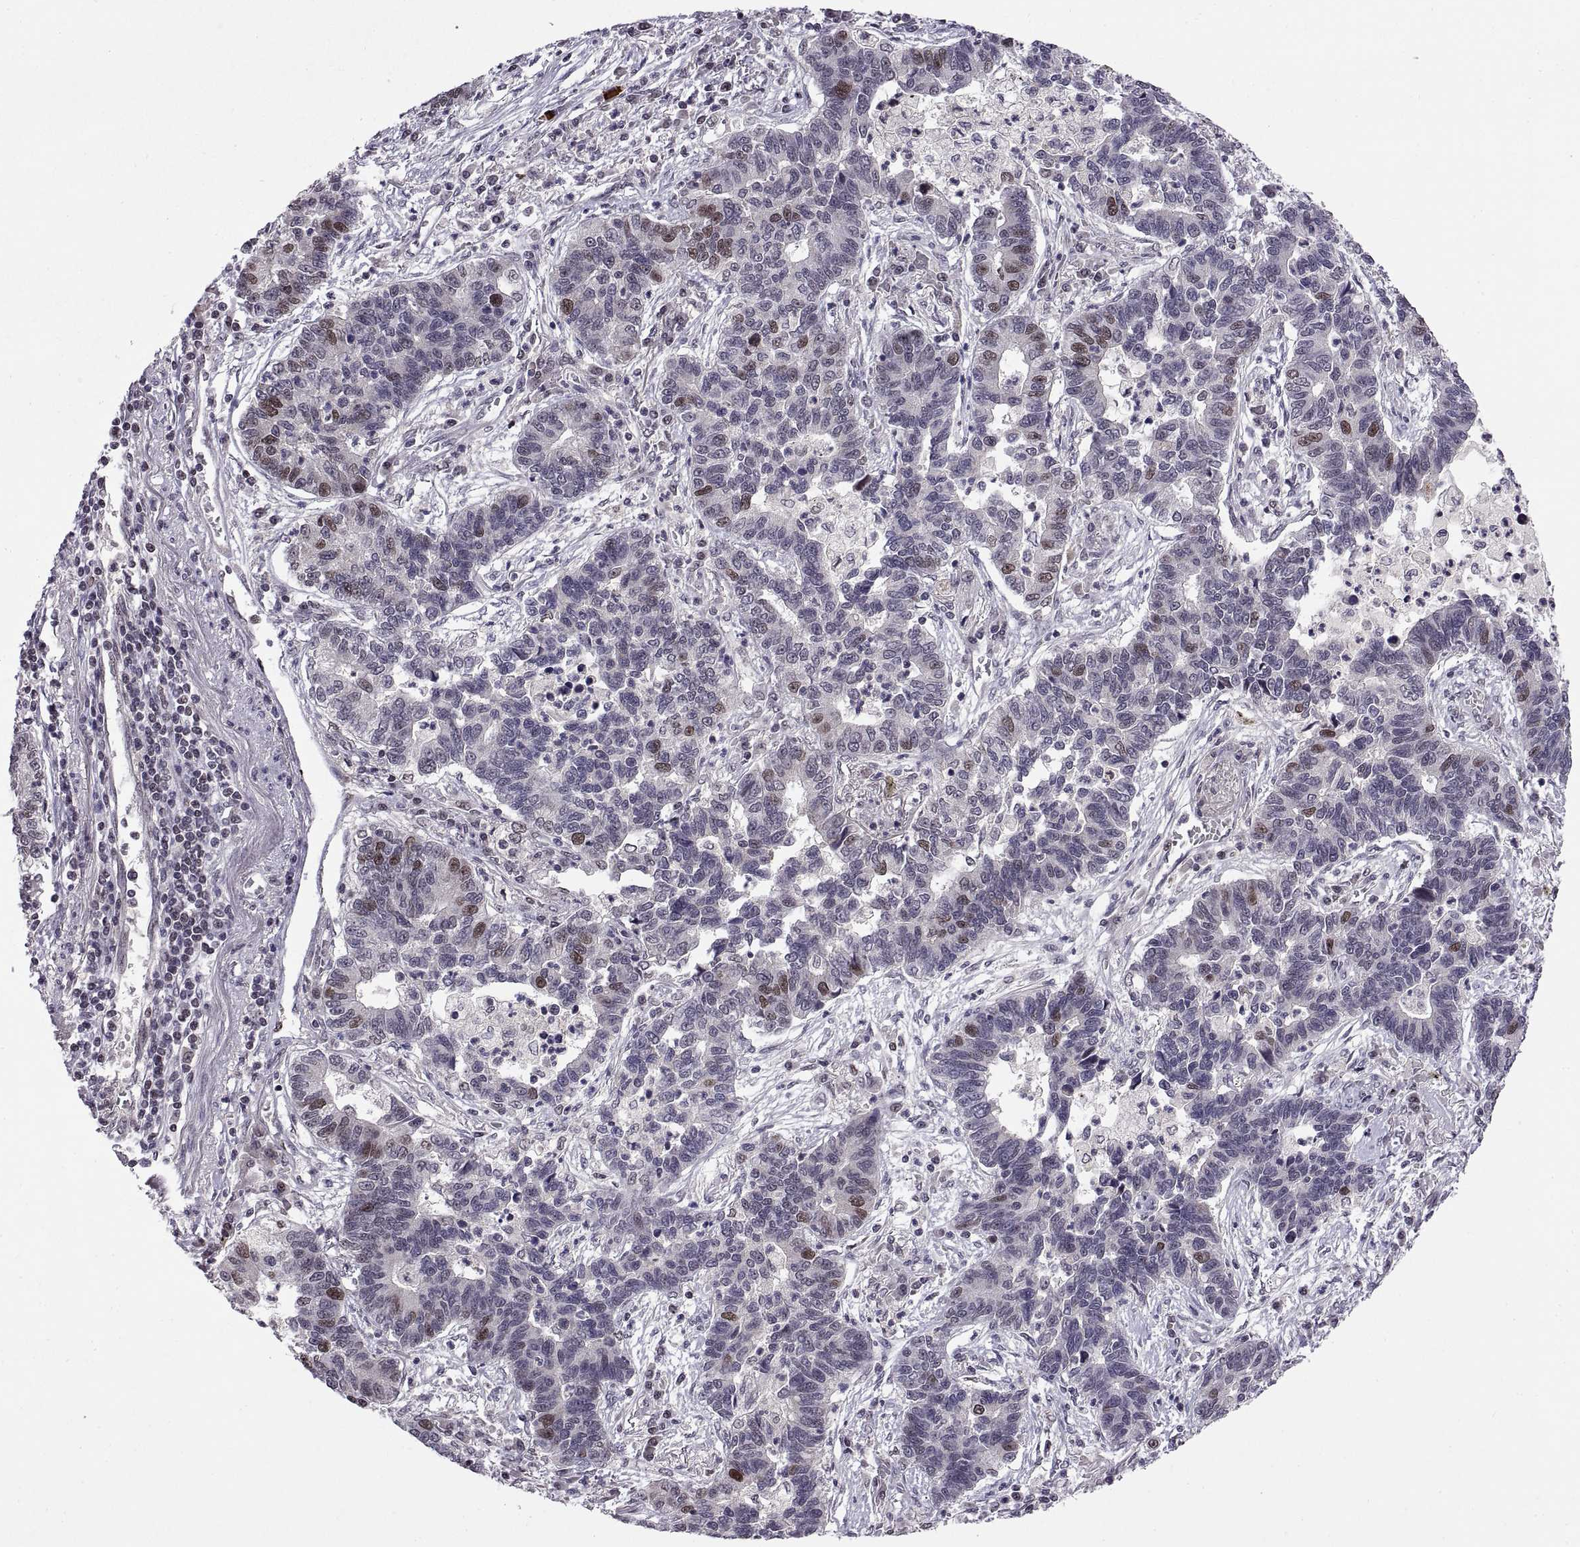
{"staining": {"intensity": "weak", "quantity": "<25%", "location": "nuclear"}, "tissue": "lung cancer", "cell_type": "Tumor cells", "image_type": "cancer", "snomed": [{"axis": "morphology", "description": "Adenocarcinoma, NOS"}, {"axis": "topography", "description": "Lung"}], "caption": "High power microscopy micrograph of an immunohistochemistry (IHC) image of lung cancer, revealing no significant staining in tumor cells.", "gene": "CHFR", "patient": {"sex": "female", "age": 57}}